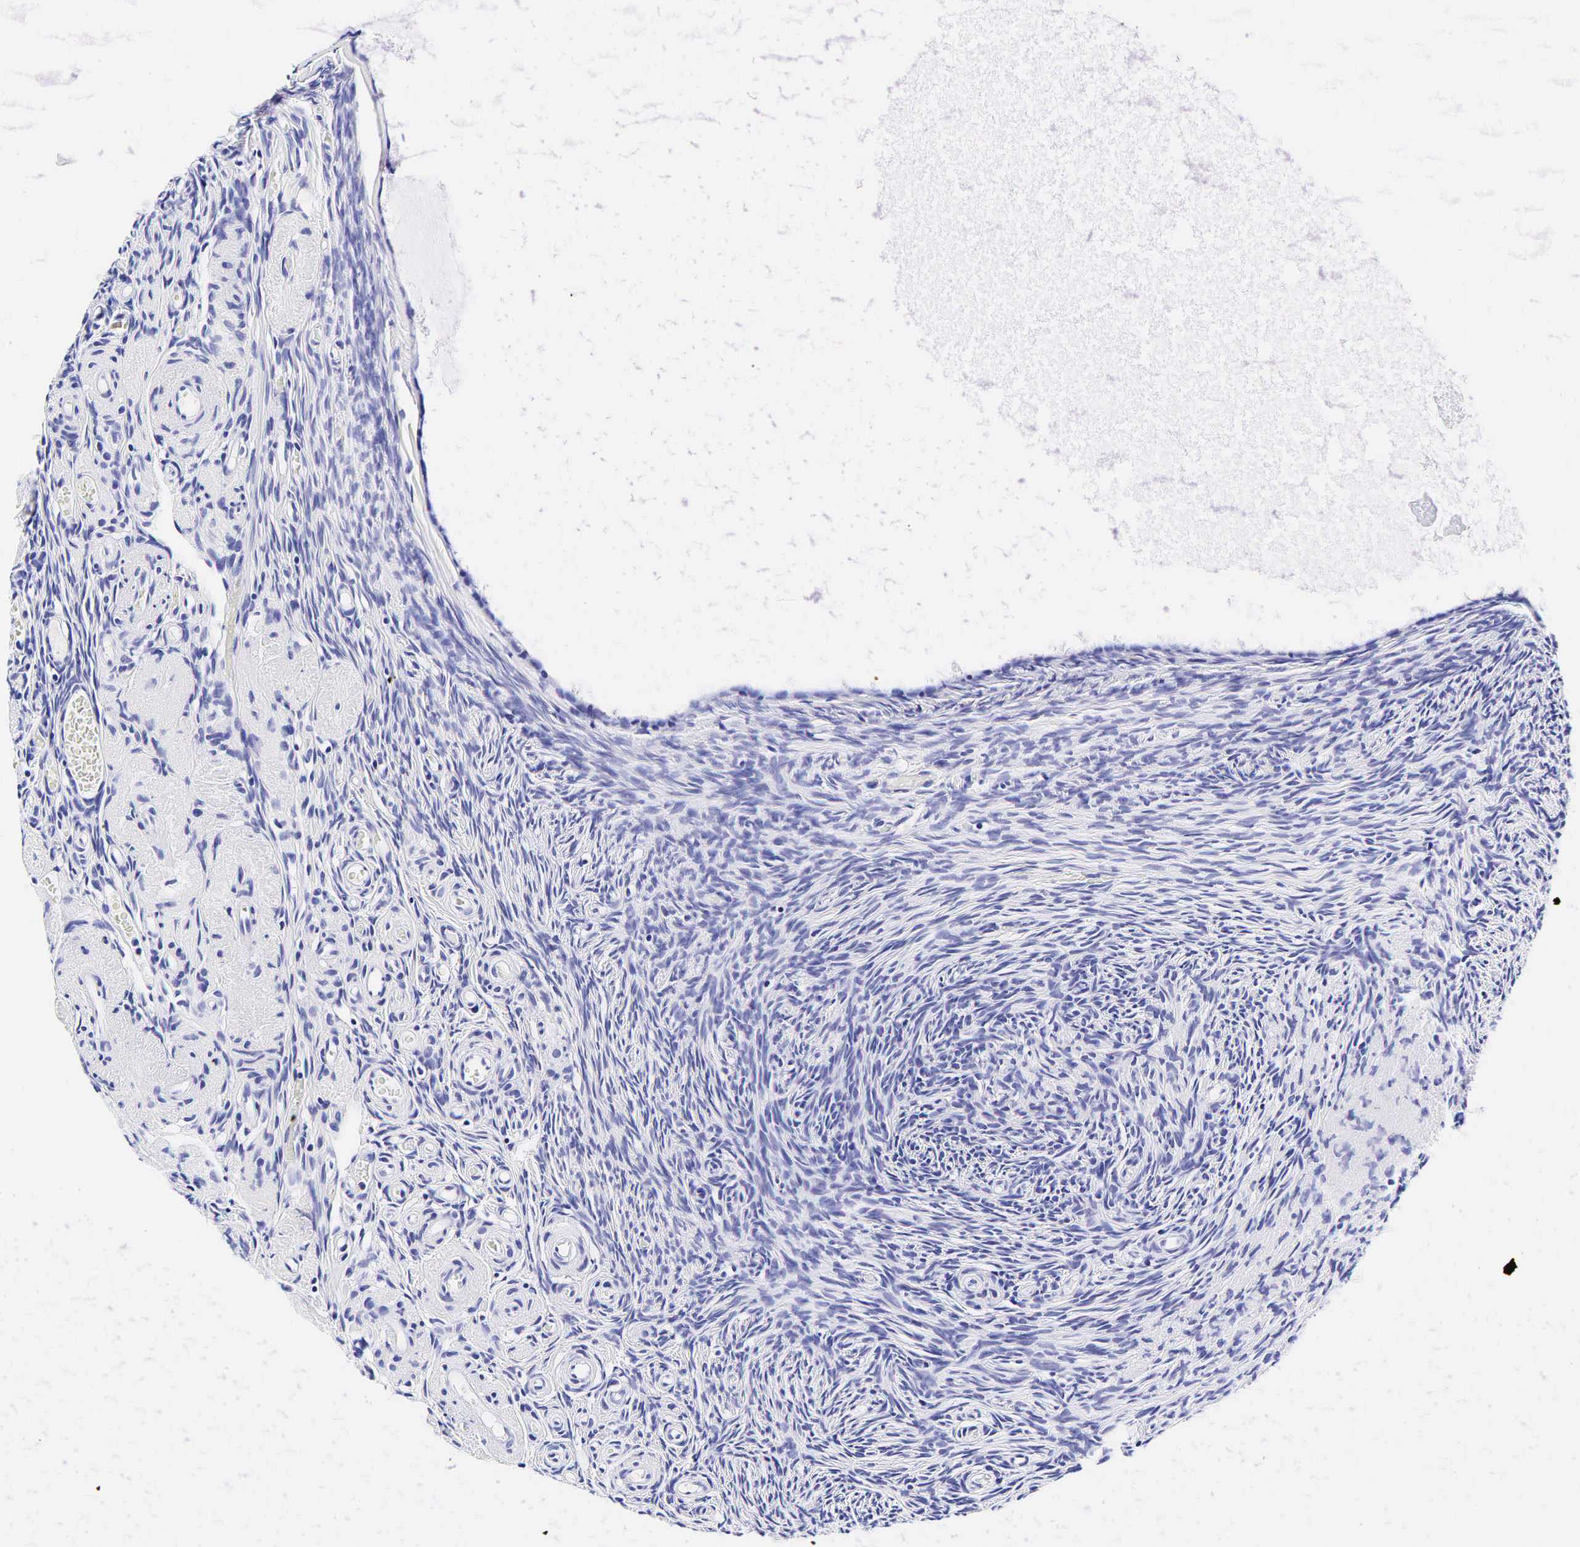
{"staining": {"intensity": "negative", "quantity": "none", "location": "none"}, "tissue": "ovary", "cell_type": "Follicle cells", "image_type": "normal", "snomed": [{"axis": "morphology", "description": "Normal tissue, NOS"}, {"axis": "topography", "description": "Ovary"}], "caption": "Unremarkable ovary was stained to show a protein in brown. There is no significant staining in follicle cells. (Immunohistochemistry, brightfield microscopy, high magnification).", "gene": "GCG", "patient": {"sex": "female", "age": 78}}